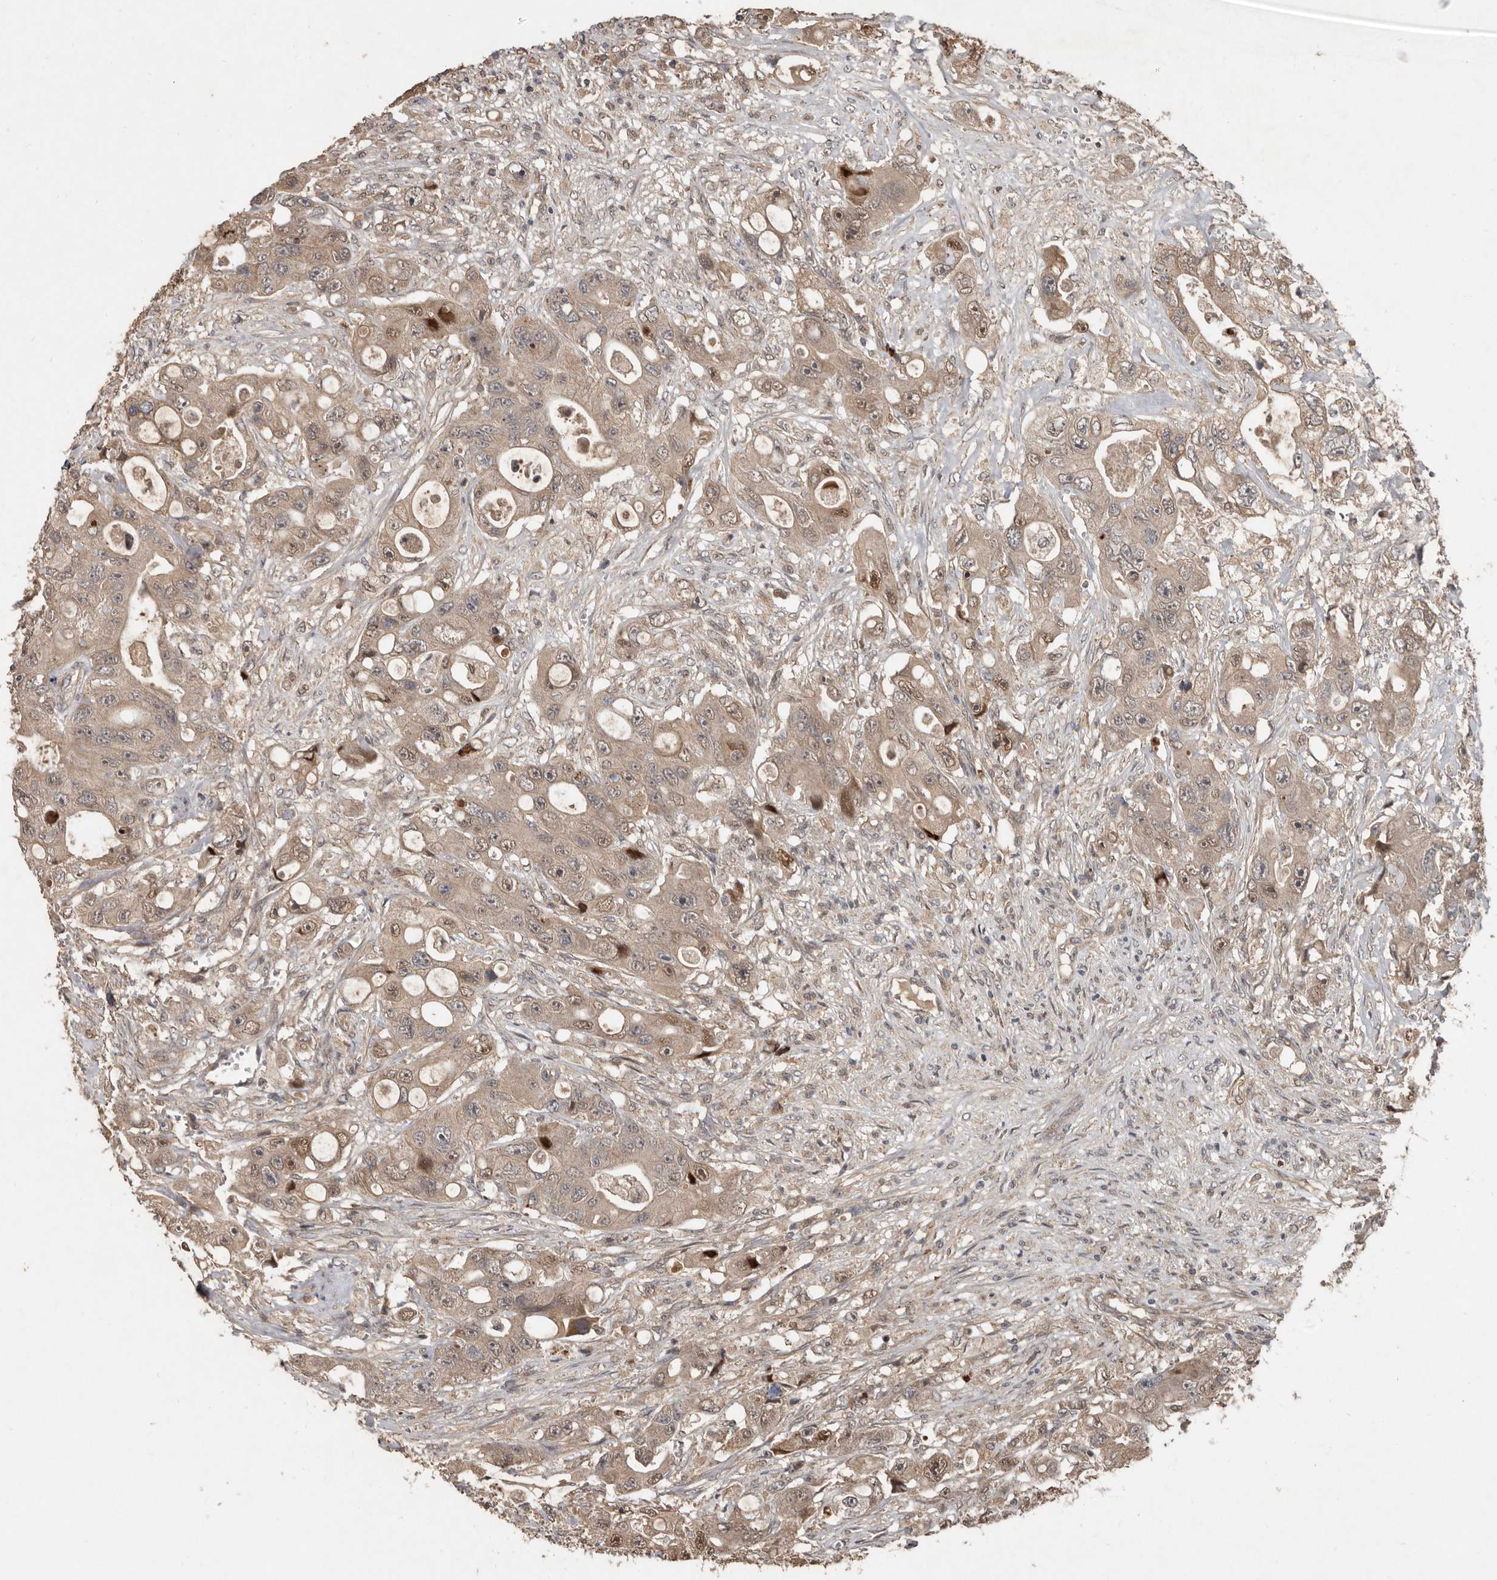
{"staining": {"intensity": "weak", "quantity": ">75%", "location": "cytoplasmic/membranous,nuclear"}, "tissue": "colorectal cancer", "cell_type": "Tumor cells", "image_type": "cancer", "snomed": [{"axis": "morphology", "description": "Adenocarcinoma, NOS"}, {"axis": "topography", "description": "Colon"}], "caption": "Protein staining shows weak cytoplasmic/membranous and nuclear staining in about >75% of tumor cells in adenocarcinoma (colorectal).", "gene": "KIF26B", "patient": {"sex": "female", "age": 46}}